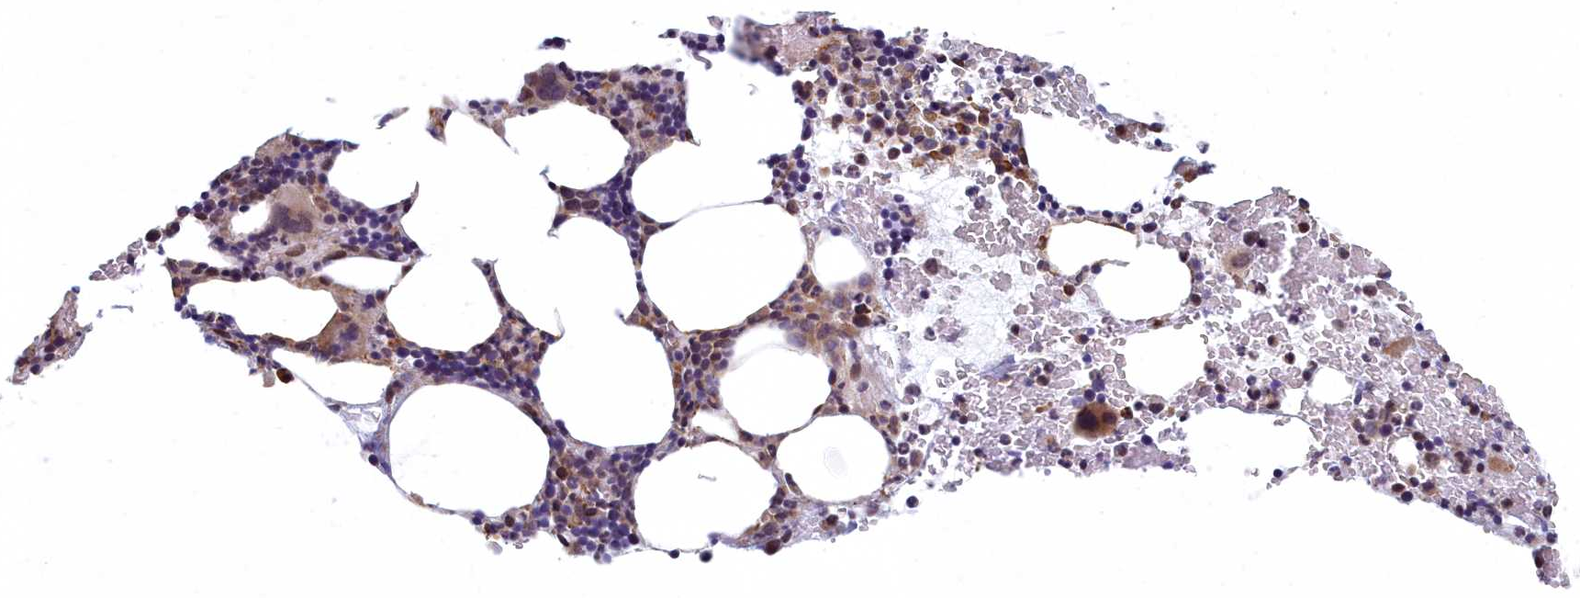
{"staining": {"intensity": "moderate", "quantity": "<25%", "location": "cytoplasmic/membranous,nuclear"}, "tissue": "bone marrow", "cell_type": "Hematopoietic cells", "image_type": "normal", "snomed": [{"axis": "morphology", "description": "Normal tissue, NOS"}, {"axis": "topography", "description": "Bone marrow"}], "caption": "Unremarkable bone marrow displays moderate cytoplasmic/membranous,nuclear expression in approximately <25% of hematopoietic cells The protein of interest is stained brown, and the nuclei are stained in blue (DAB IHC with brightfield microscopy, high magnification)..", "gene": "MAK16", "patient": {"sex": "male", "age": 62}}